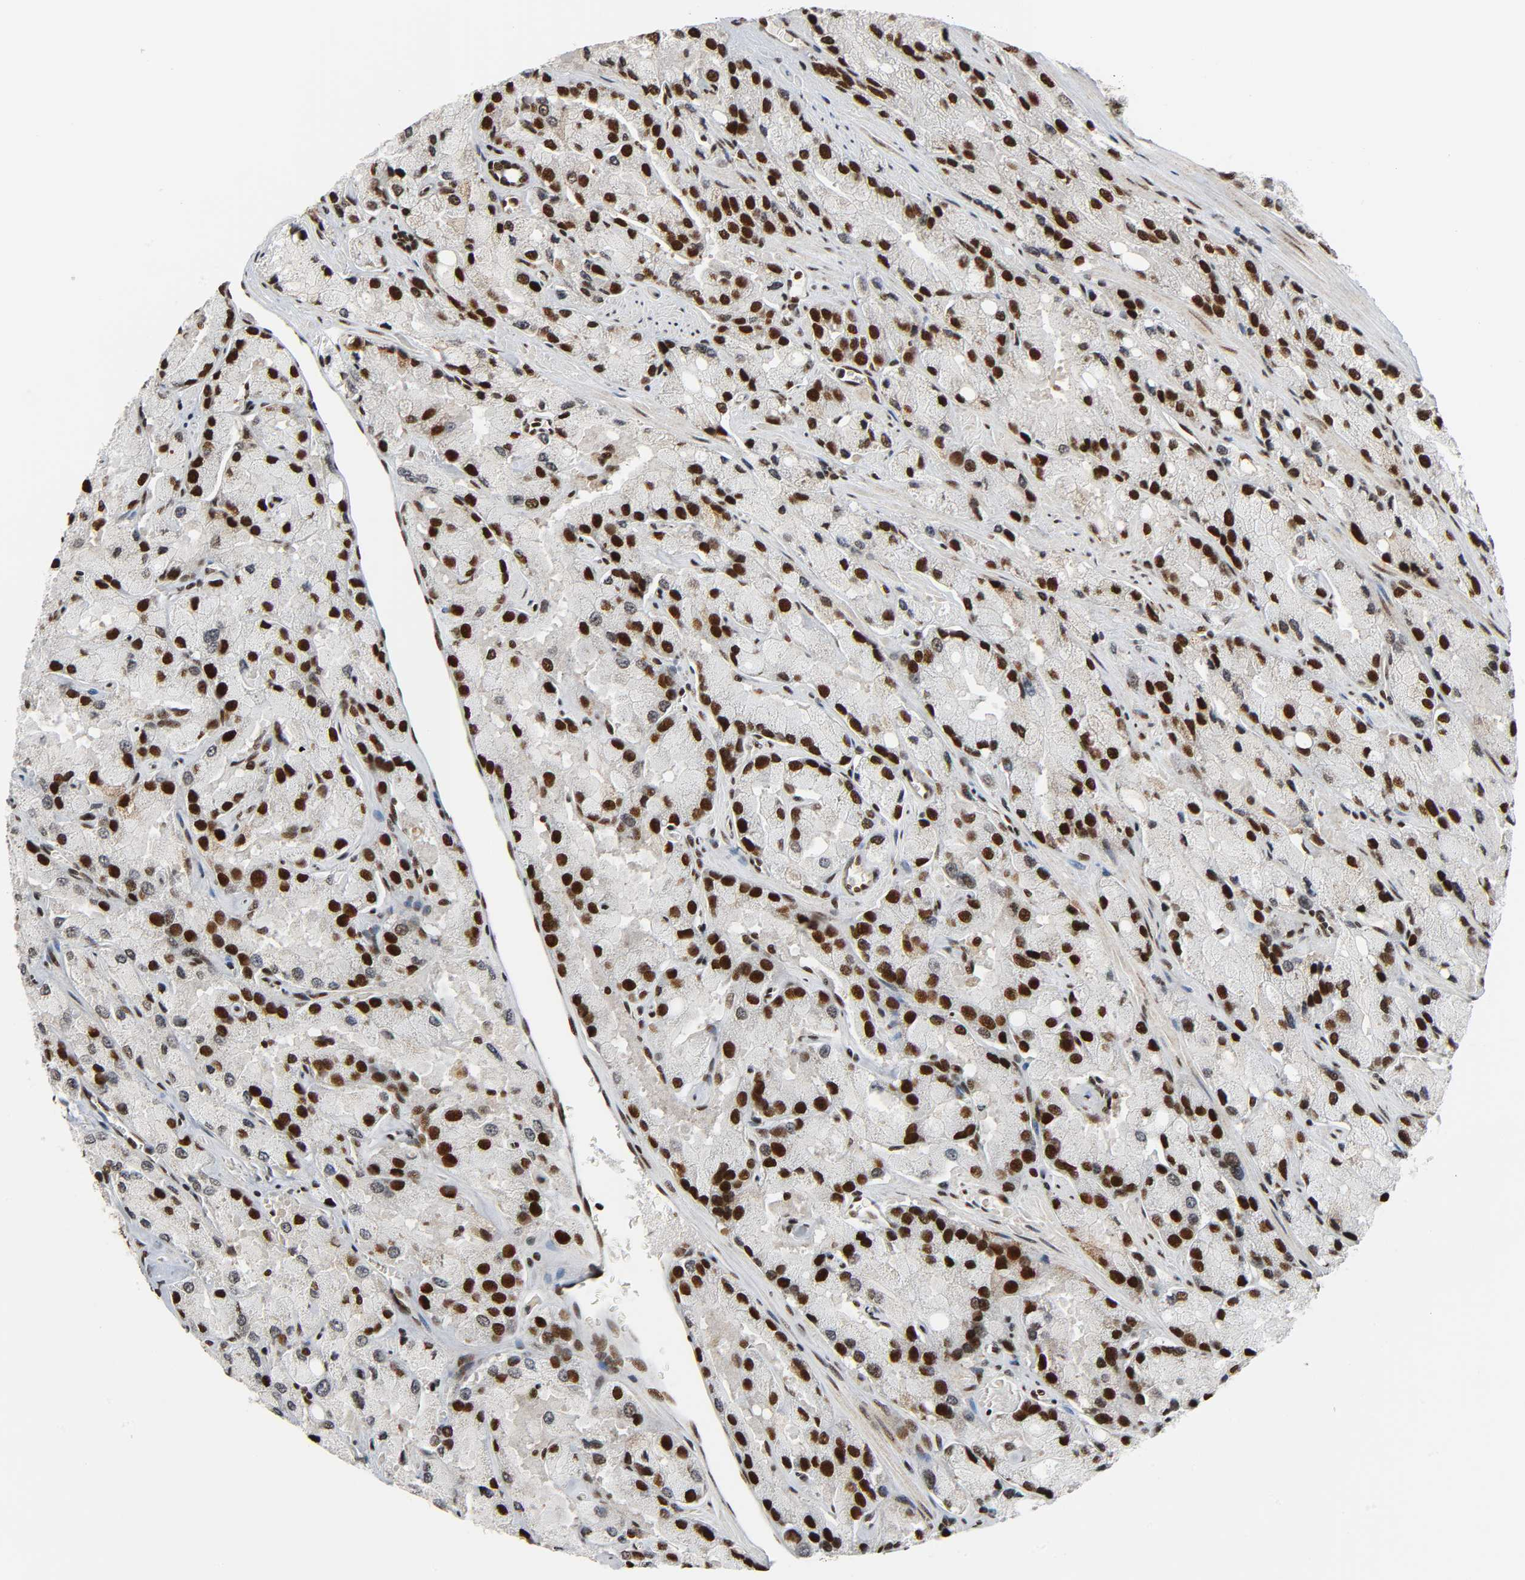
{"staining": {"intensity": "strong", "quantity": ">75%", "location": "nuclear"}, "tissue": "prostate cancer", "cell_type": "Tumor cells", "image_type": "cancer", "snomed": [{"axis": "morphology", "description": "Adenocarcinoma, High grade"}, {"axis": "topography", "description": "Prostate"}], "caption": "DAB immunohistochemical staining of prostate cancer demonstrates strong nuclear protein expression in about >75% of tumor cells.", "gene": "CDK9", "patient": {"sex": "male", "age": 58}}